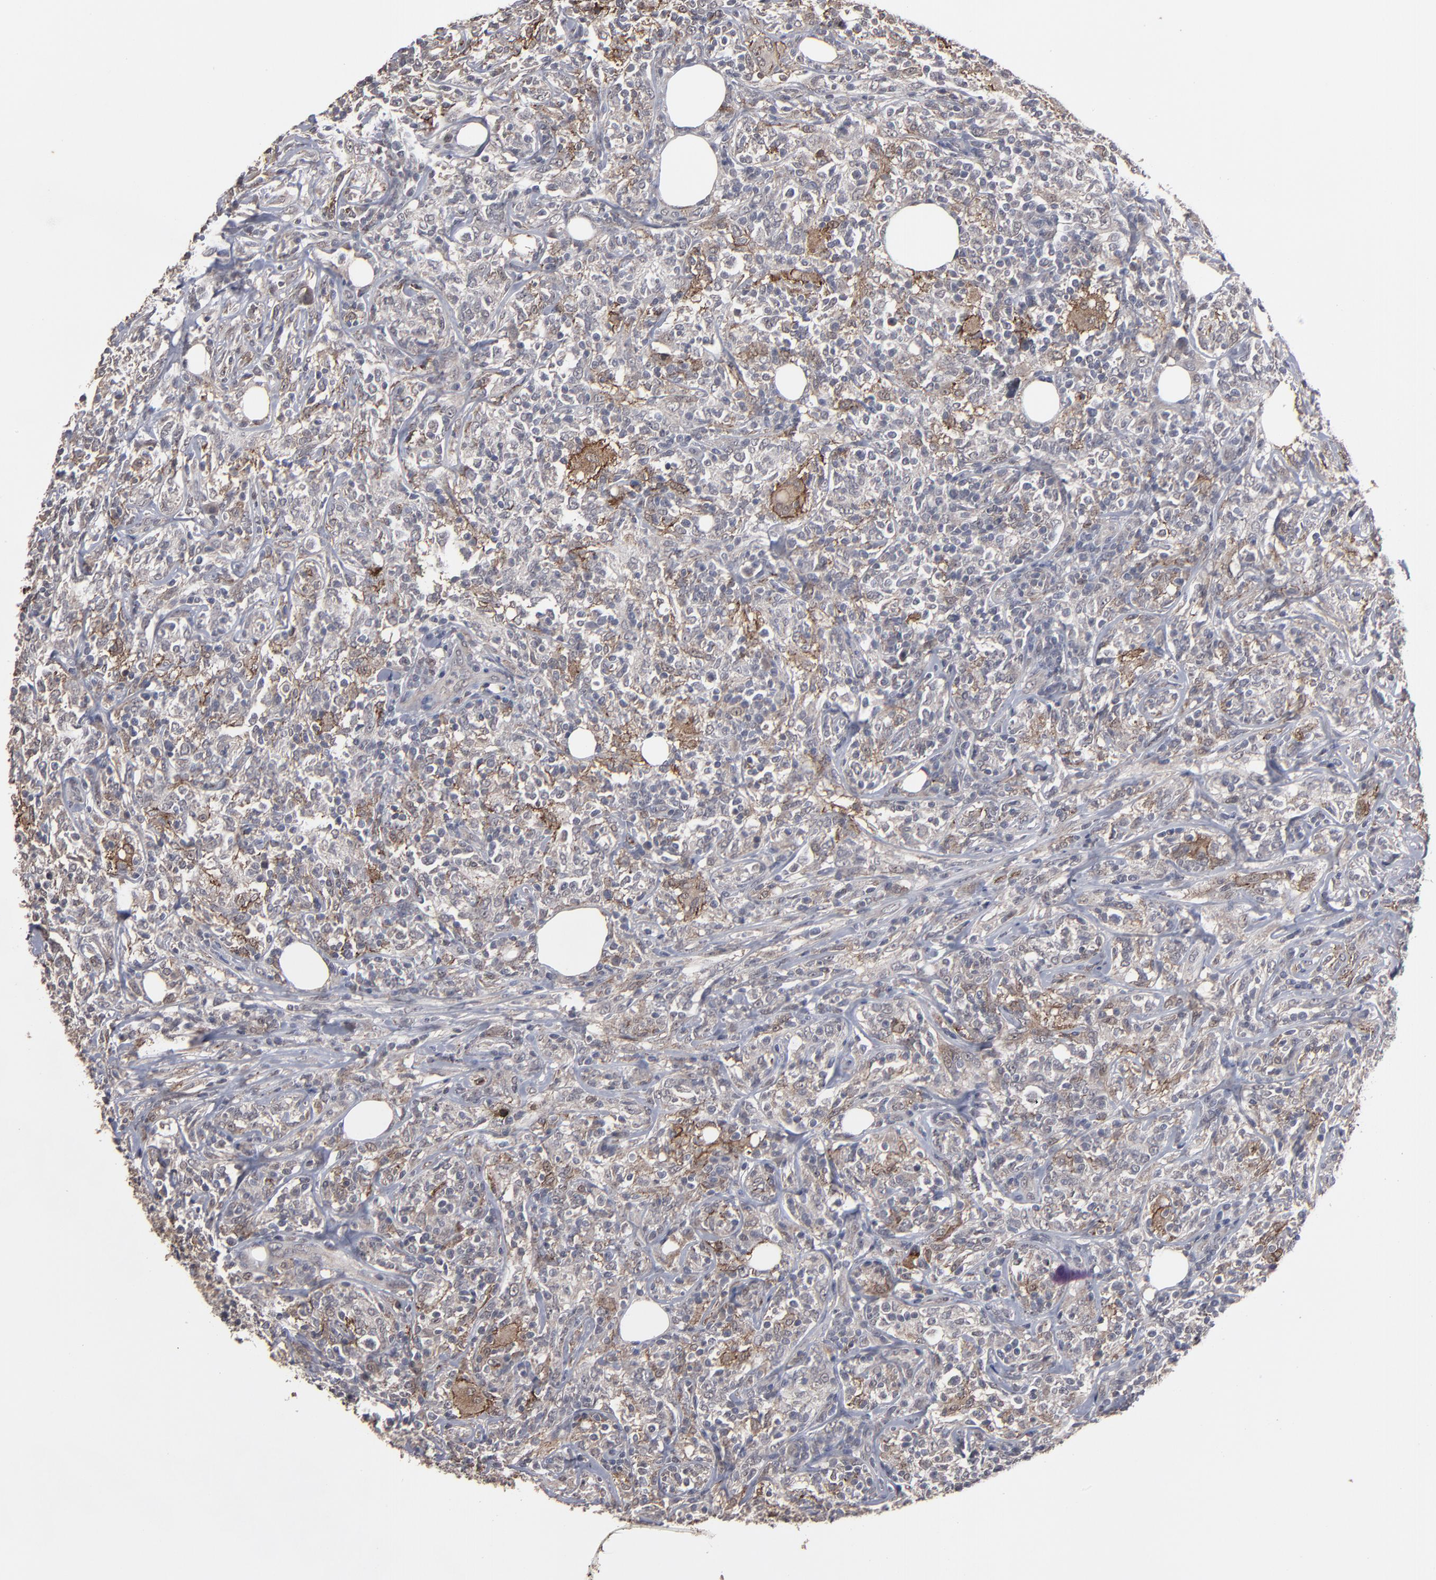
{"staining": {"intensity": "moderate", "quantity": "25%-75%", "location": "cytoplasmic/membranous"}, "tissue": "lymphoma", "cell_type": "Tumor cells", "image_type": "cancer", "snomed": [{"axis": "morphology", "description": "Malignant lymphoma, non-Hodgkin's type, High grade"}, {"axis": "topography", "description": "Lymph node"}], "caption": "Brown immunohistochemical staining in malignant lymphoma, non-Hodgkin's type (high-grade) exhibits moderate cytoplasmic/membranous staining in approximately 25%-75% of tumor cells. (Stains: DAB (3,3'-diaminobenzidine) in brown, nuclei in blue, Microscopy: brightfield microscopy at high magnification).", "gene": "SLC22A17", "patient": {"sex": "female", "age": 84}}